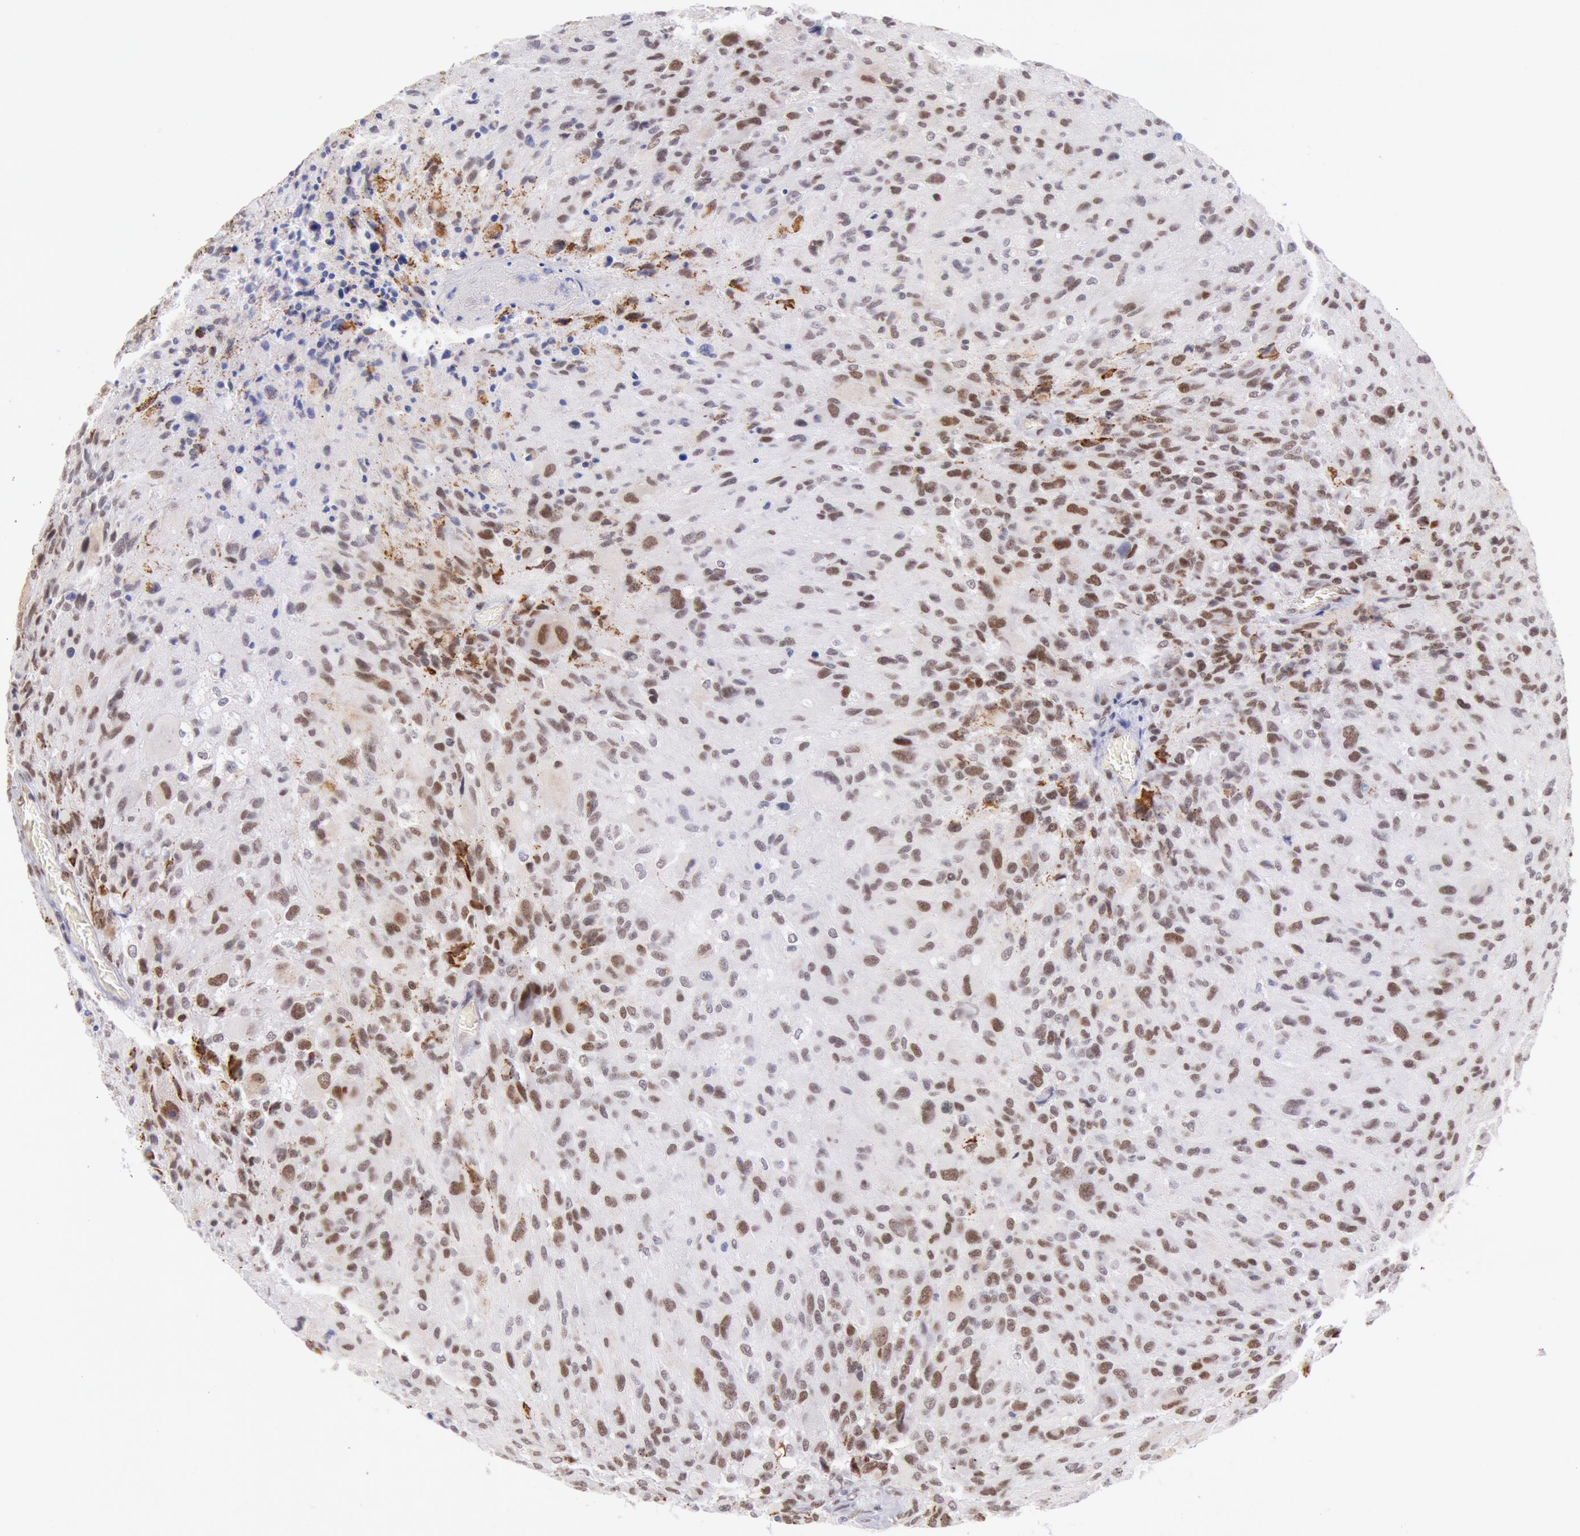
{"staining": {"intensity": "moderate", "quantity": "25%-75%", "location": "nuclear"}, "tissue": "glioma", "cell_type": "Tumor cells", "image_type": "cancer", "snomed": [{"axis": "morphology", "description": "Glioma, malignant, High grade"}, {"axis": "topography", "description": "Brain"}], "caption": "Human glioma stained for a protein (brown) reveals moderate nuclear positive positivity in about 25%-75% of tumor cells.", "gene": "CDKN2B", "patient": {"sex": "male", "age": 69}}